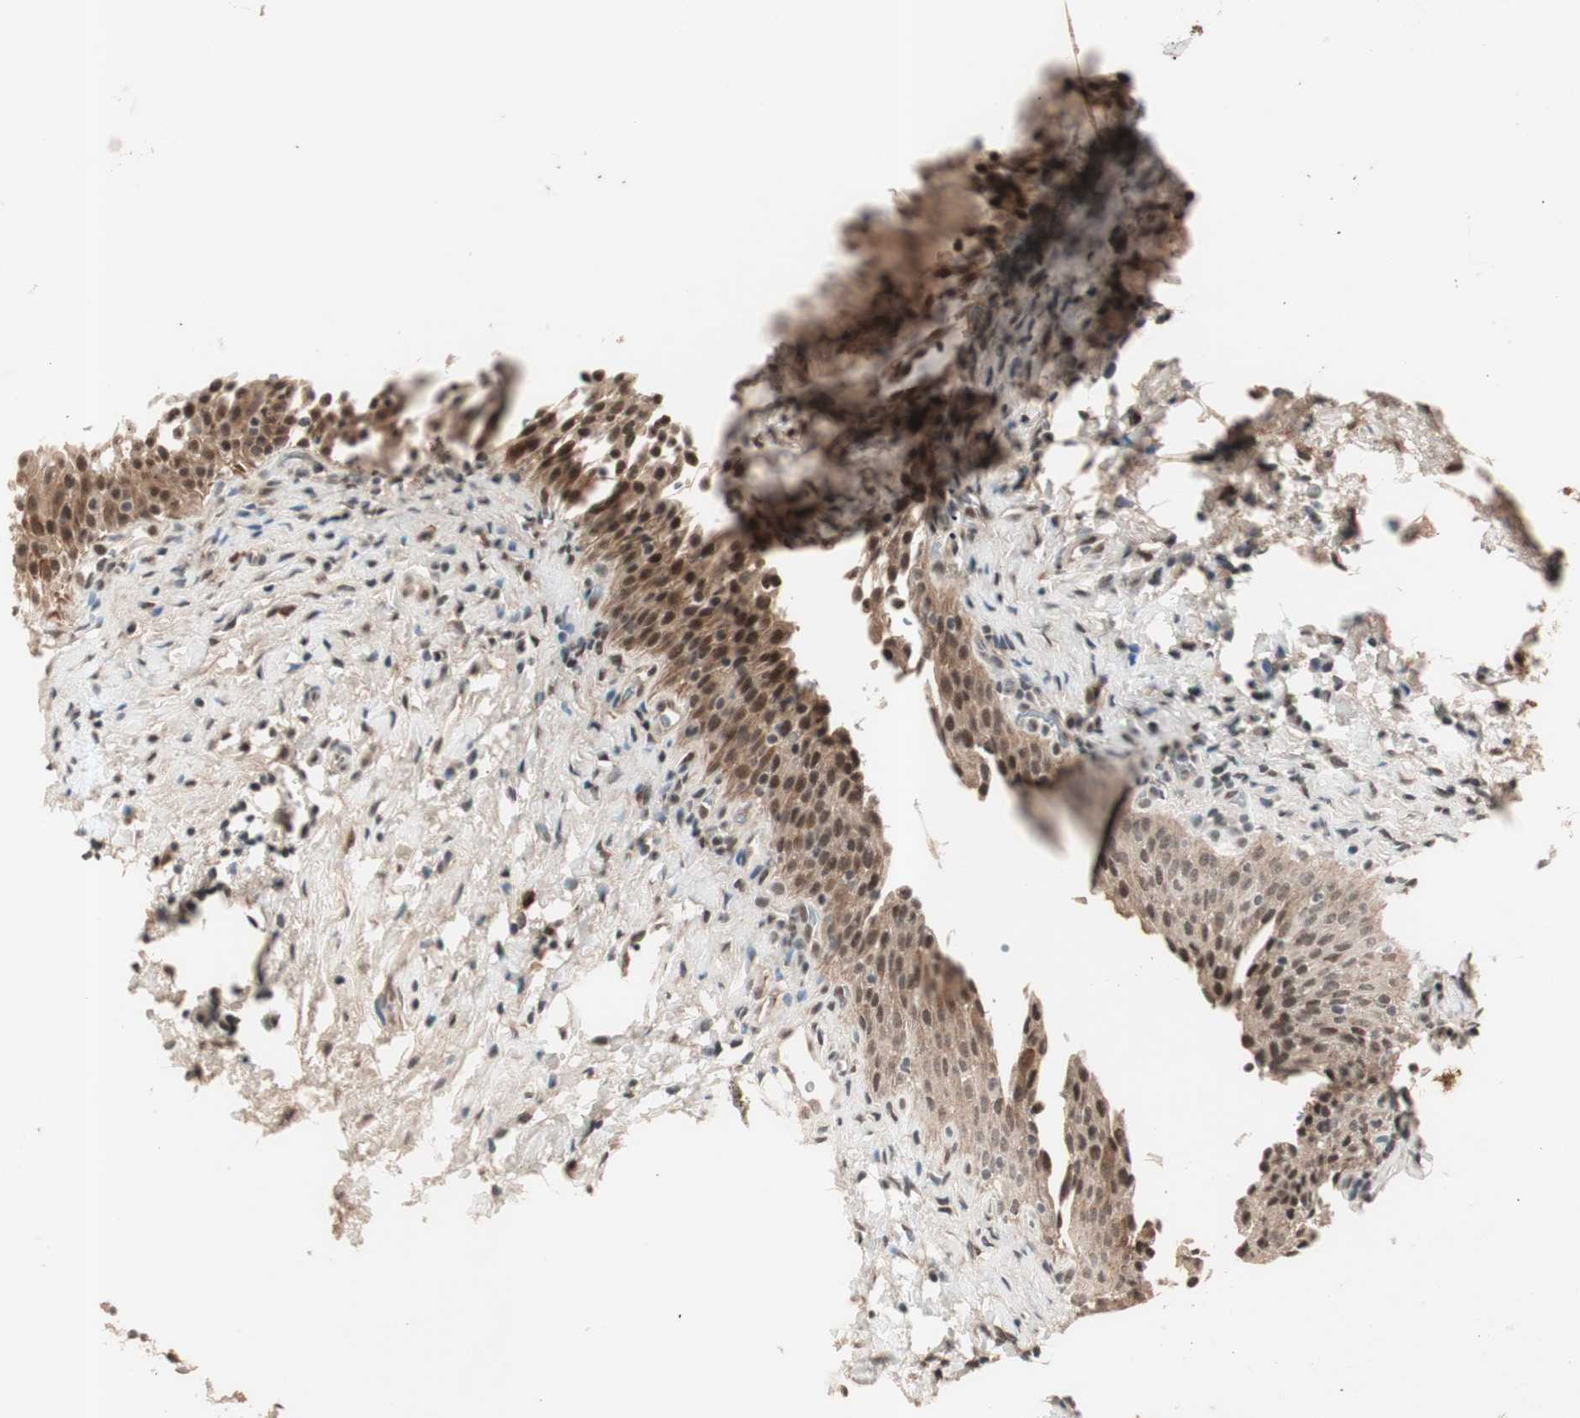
{"staining": {"intensity": "moderate", "quantity": ">75%", "location": "cytoplasmic/membranous,nuclear"}, "tissue": "urinary bladder", "cell_type": "Urothelial cells", "image_type": "normal", "snomed": [{"axis": "morphology", "description": "Normal tissue, NOS"}, {"axis": "topography", "description": "Urinary bladder"}], "caption": "The immunohistochemical stain shows moderate cytoplasmic/membranous,nuclear positivity in urothelial cells of unremarkable urinary bladder. The staining was performed using DAB, with brown indicating positive protein expression. Nuclei are stained blue with hematoxylin.", "gene": "NFRKB", "patient": {"sex": "male", "age": 51}}